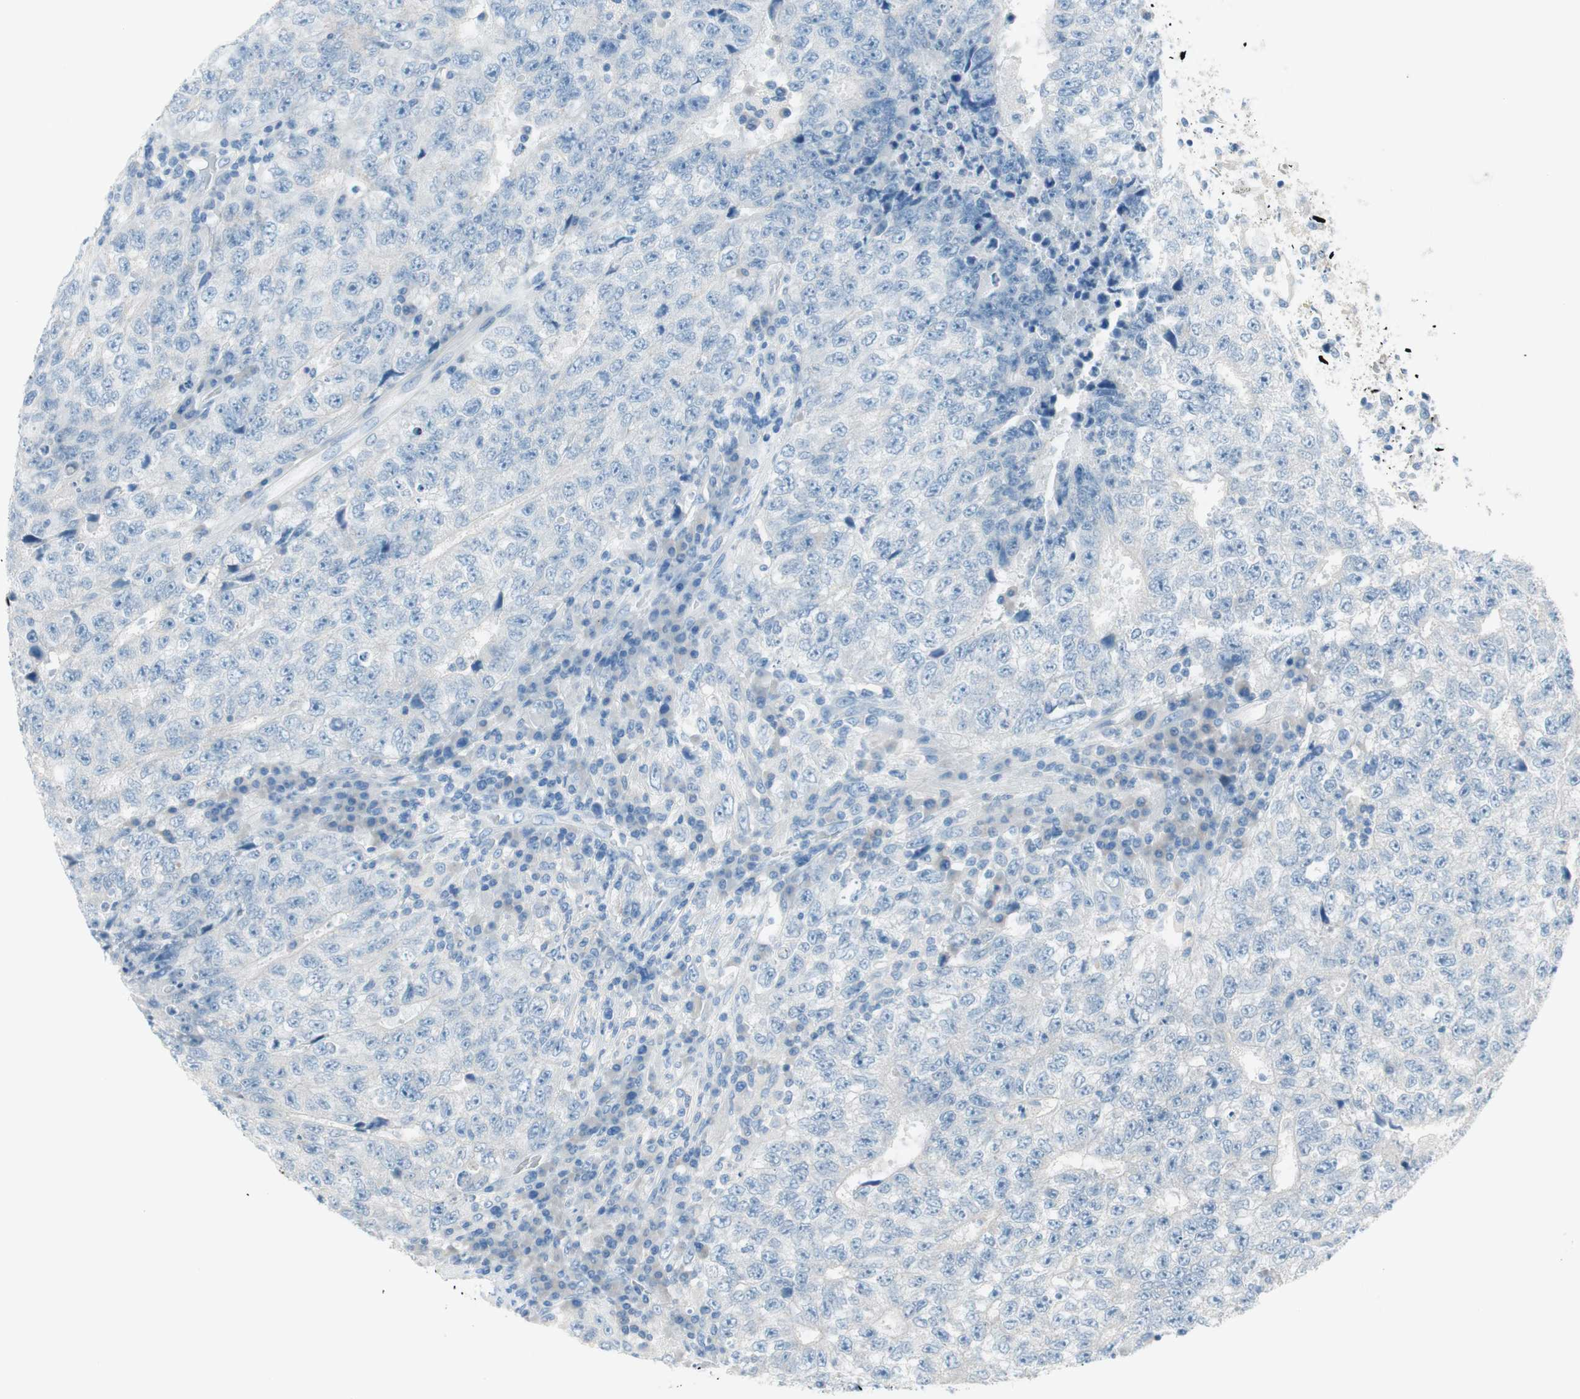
{"staining": {"intensity": "negative", "quantity": "none", "location": "none"}, "tissue": "testis cancer", "cell_type": "Tumor cells", "image_type": "cancer", "snomed": [{"axis": "morphology", "description": "Necrosis, NOS"}, {"axis": "morphology", "description": "Carcinoma, Embryonal, NOS"}, {"axis": "topography", "description": "Testis"}], "caption": "An immunohistochemistry image of testis cancer (embryonal carcinoma) is shown. There is no staining in tumor cells of testis cancer (embryonal carcinoma).", "gene": "PRRG4", "patient": {"sex": "male", "age": 19}}